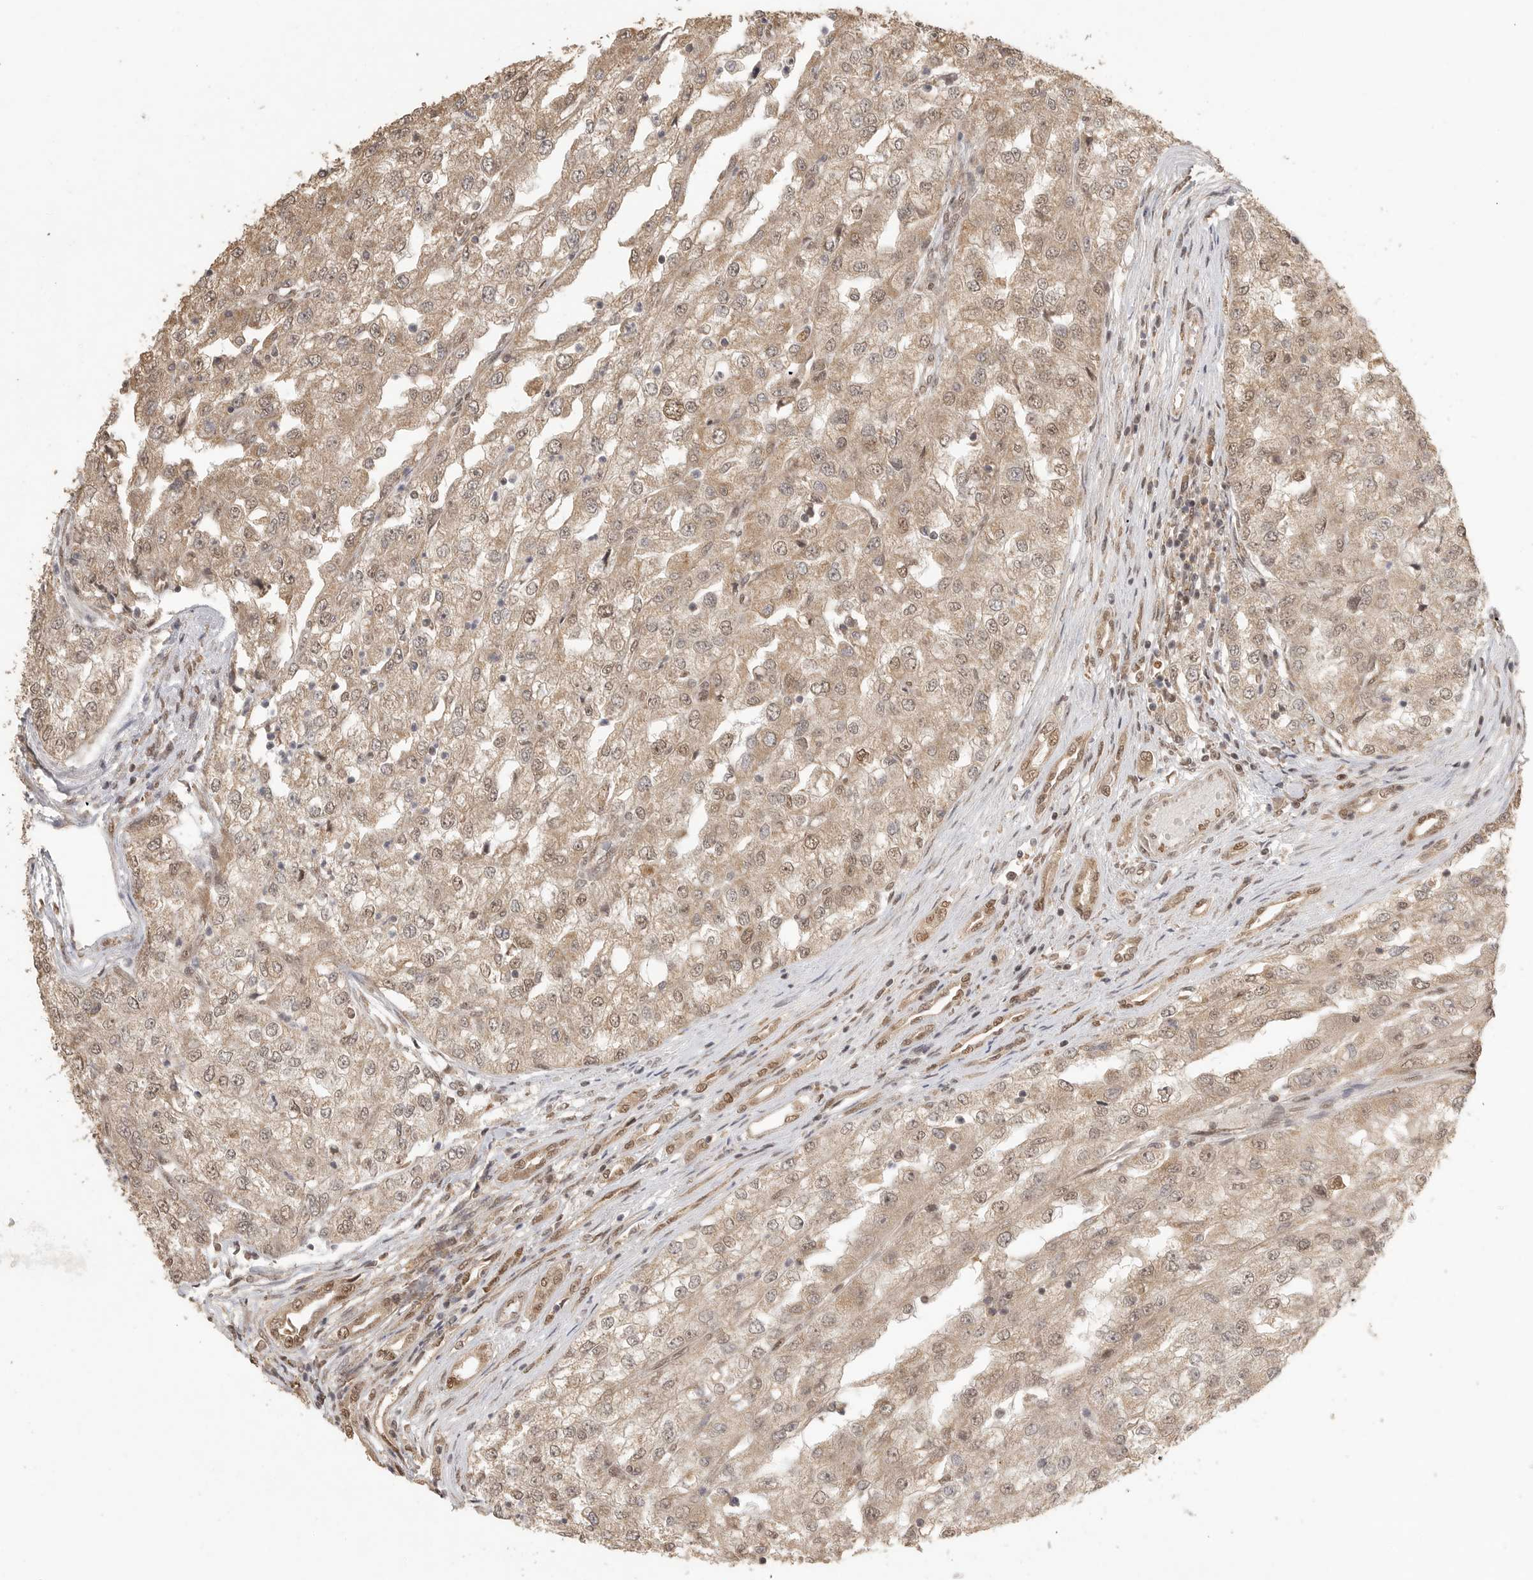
{"staining": {"intensity": "moderate", "quantity": ">75%", "location": "cytoplasmic/membranous,nuclear"}, "tissue": "renal cancer", "cell_type": "Tumor cells", "image_type": "cancer", "snomed": [{"axis": "morphology", "description": "Adenocarcinoma, NOS"}, {"axis": "topography", "description": "Kidney"}], "caption": "A medium amount of moderate cytoplasmic/membranous and nuclear positivity is identified in approximately >75% of tumor cells in renal cancer (adenocarcinoma) tissue.", "gene": "DFFA", "patient": {"sex": "female", "age": 54}}